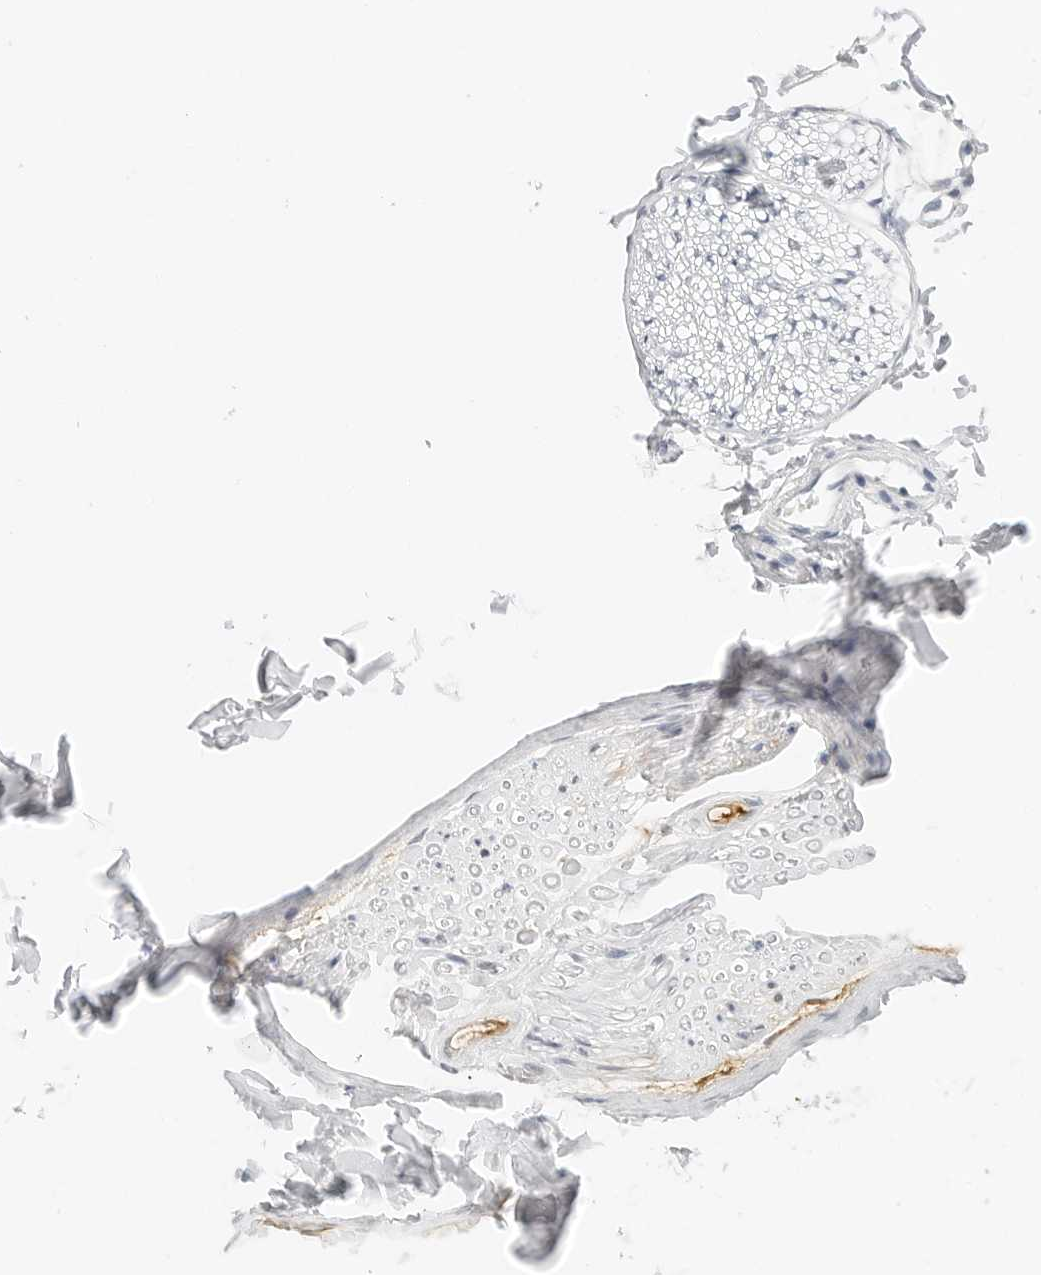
{"staining": {"intensity": "negative", "quantity": "none", "location": "none"}, "tissue": "adipose tissue", "cell_type": "Adipocytes", "image_type": "normal", "snomed": [{"axis": "morphology", "description": "Normal tissue, NOS"}, {"axis": "topography", "description": "Adipose tissue"}, {"axis": "topography", "description": "Vascular tissue"}, {"axis": "topography", "description": "Peripheral nerve tissue"}], "caption": "Histopathology image shows no protein staining in adipocytes of normal adipose tissue.", "gene": "NEO1", "patient": {"sex": "male", "age": 25}}